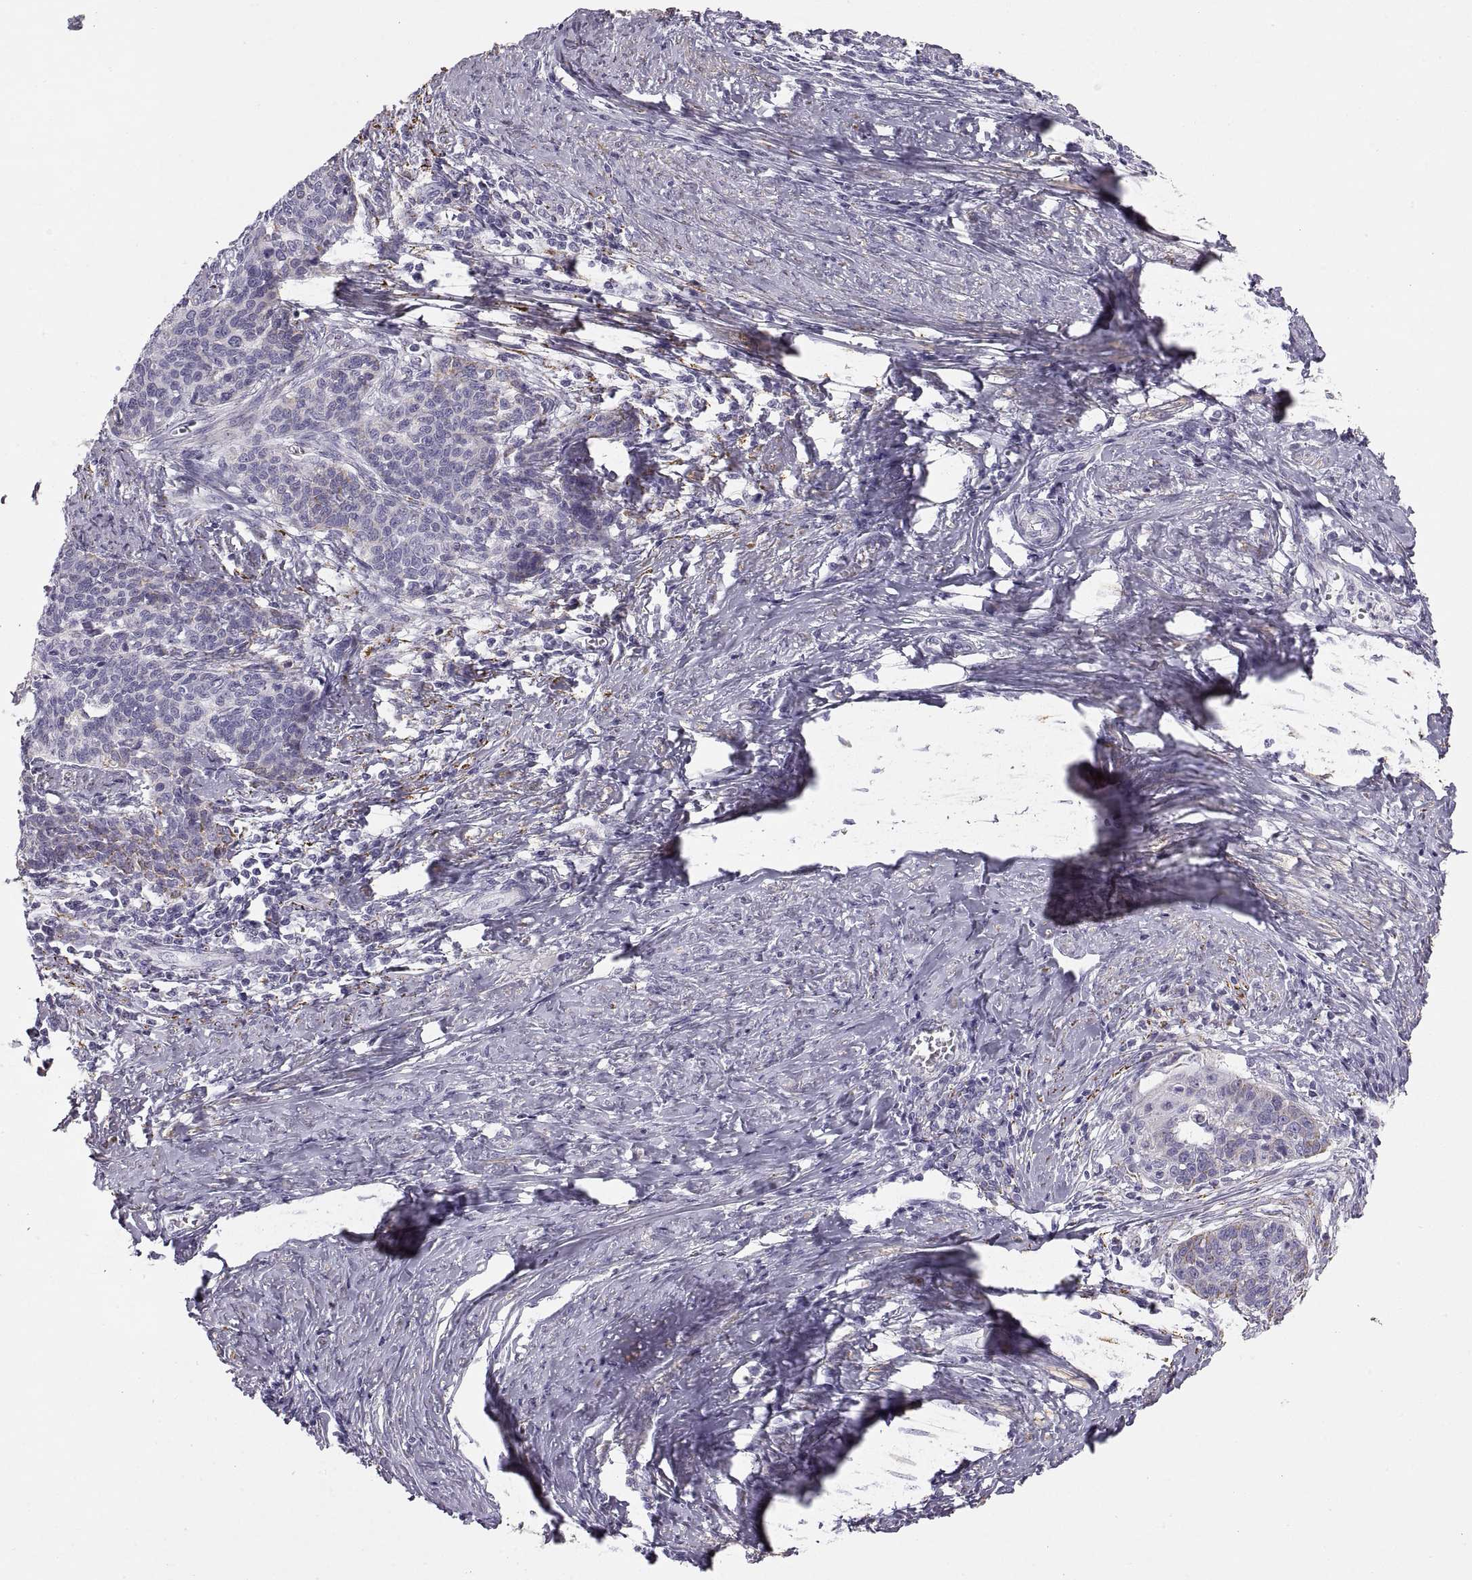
{"staining": {"intensity": "negative", "quantity": "none", "location": "none"}, "tissue": "cervical cancer", "cell_type": "Tumor cells", "image_type": "cancer", "snomed": [{"axis": "morphology", "description": "Squamous cell carcinoma, NOS"}, {"axis": "topography", "description": "Cervix"}], "caption": "Cervical squamous cell carcinoma stained for a protein using IHC demonstrates no expression tumor cells.", "gene": "COL9A3", "patient": {"sex": "female", "age": 39}}